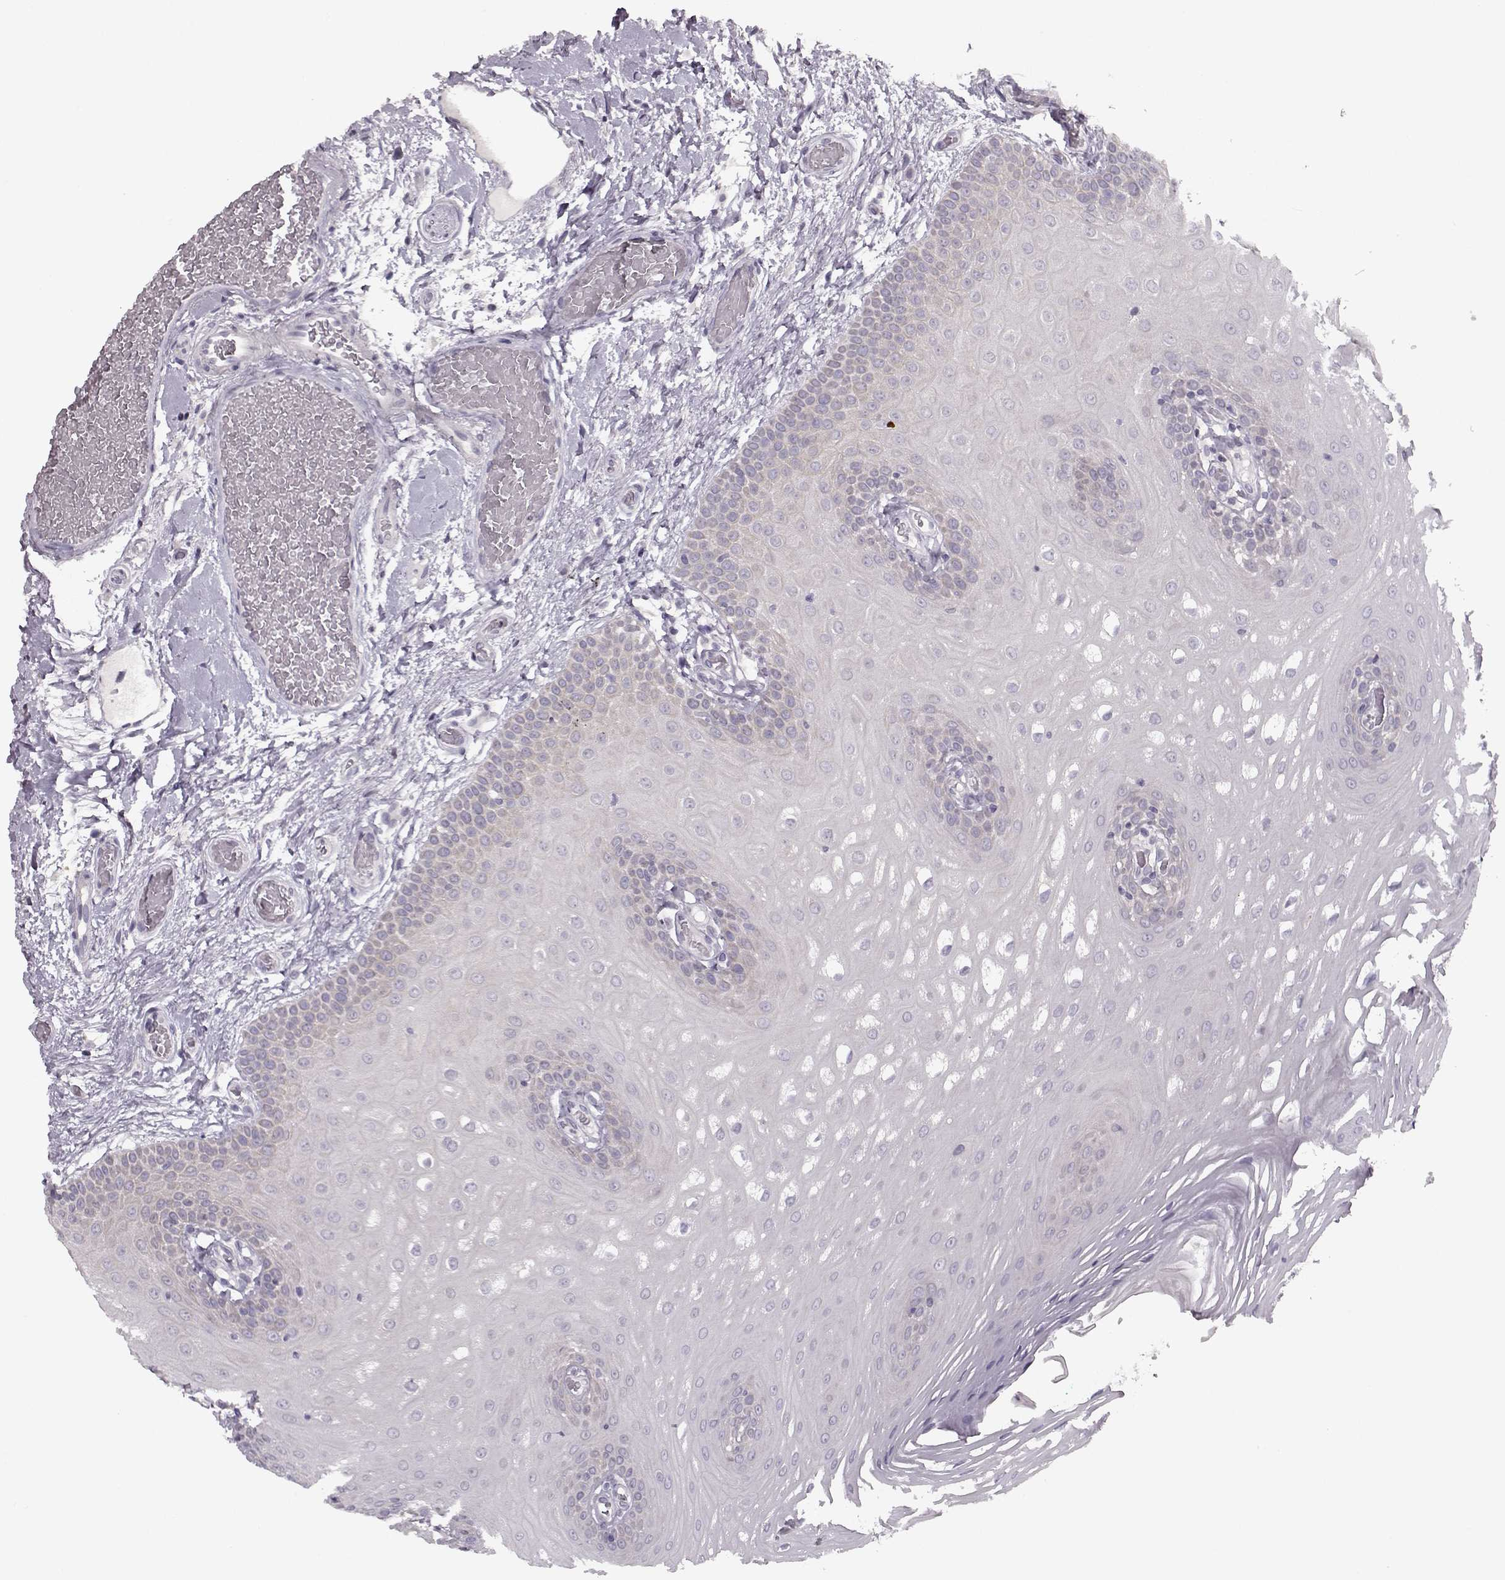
{"staining": {"intensity": "negative", "quantity": "none", "location": "none"}, "tissue": "oral mucosa", "cell_type": "Squamous epithelial cells", "image_type": "normal", "snomed": [{"axis": "morphology", "description": "Normal tissue, NOS"}, {"axis": "morphology", "description": "Squamous cell carcinoma, NOS"}, {"axis": "topography", "description": "Oral tissue"}, {"axis": "topography", "description": "Head-Neck"}], "caption": "A high-resolution micrograph shows immunohistochemistry (IHC) staining of benign oral mucosa, which shows no significant expression in squamous epithelial cells.", "gene": "RP1L1", "patient": {"sex": "male", "age": 78}}